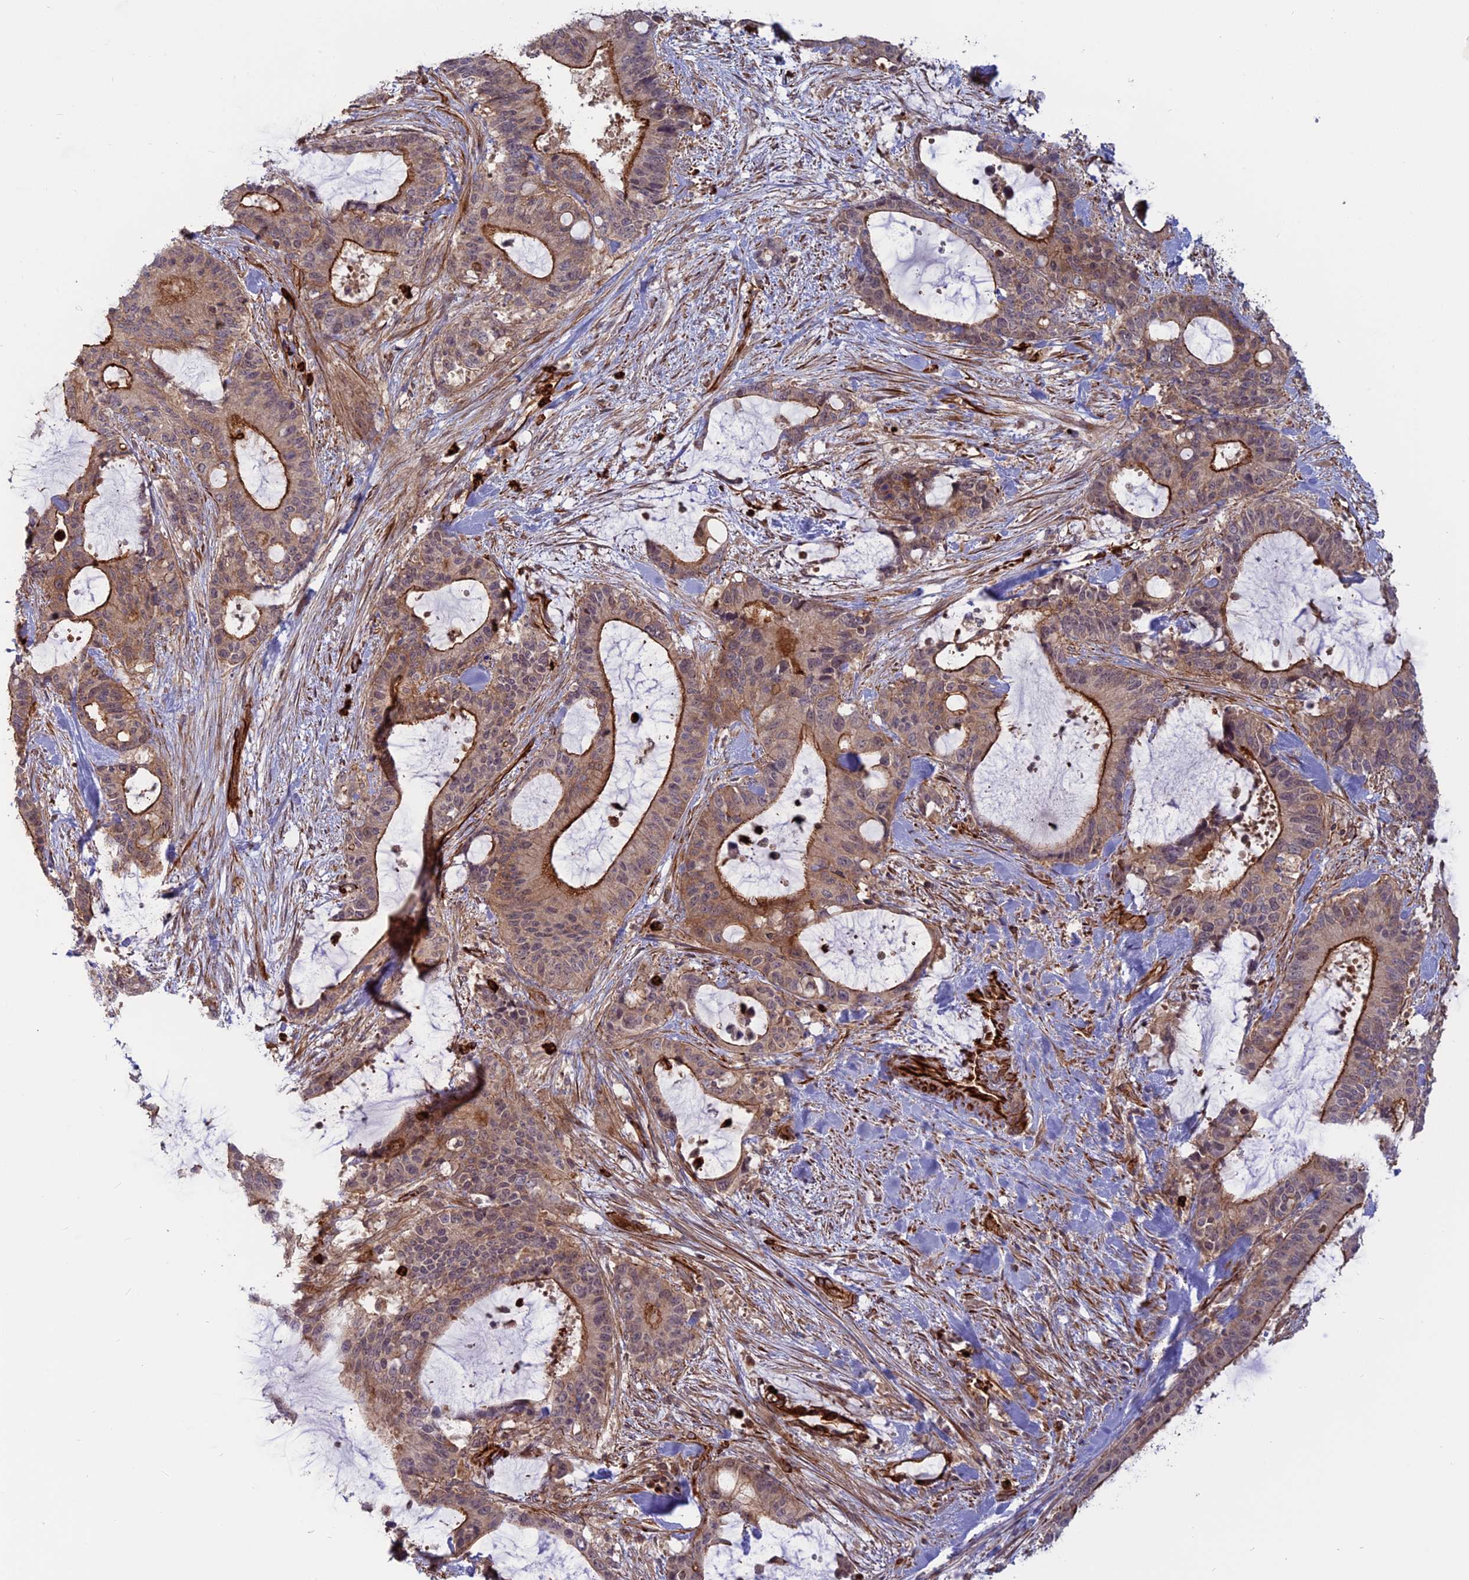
{"staining": {"intensity": "moderate", "quantity": "25%-75%", "location": "cytoplasmic/membranous"}, "tissue": "liver cancer", "cell_type": "Tumor cells", "image_type": "cancer", "snomed": [{"axis": "morphology", "description": "Normal tissue, NOS"}, {"axis": "morphology", "description": "Cholangiocarcinoma"}, {"axis": "topography", "description": "Liver"}, {"axis": "topography", "description": "Peripheral nerve tissue"}], "caption": "Liver cancer (cholangiocarcinoma) stained with a brown dye shows moderate cytoplasmic/membranous positive expression in approximately 25%-75% of tumor cells.", "gene": "PHLDB3", "patient": {"sex": "female", "age": 73}}